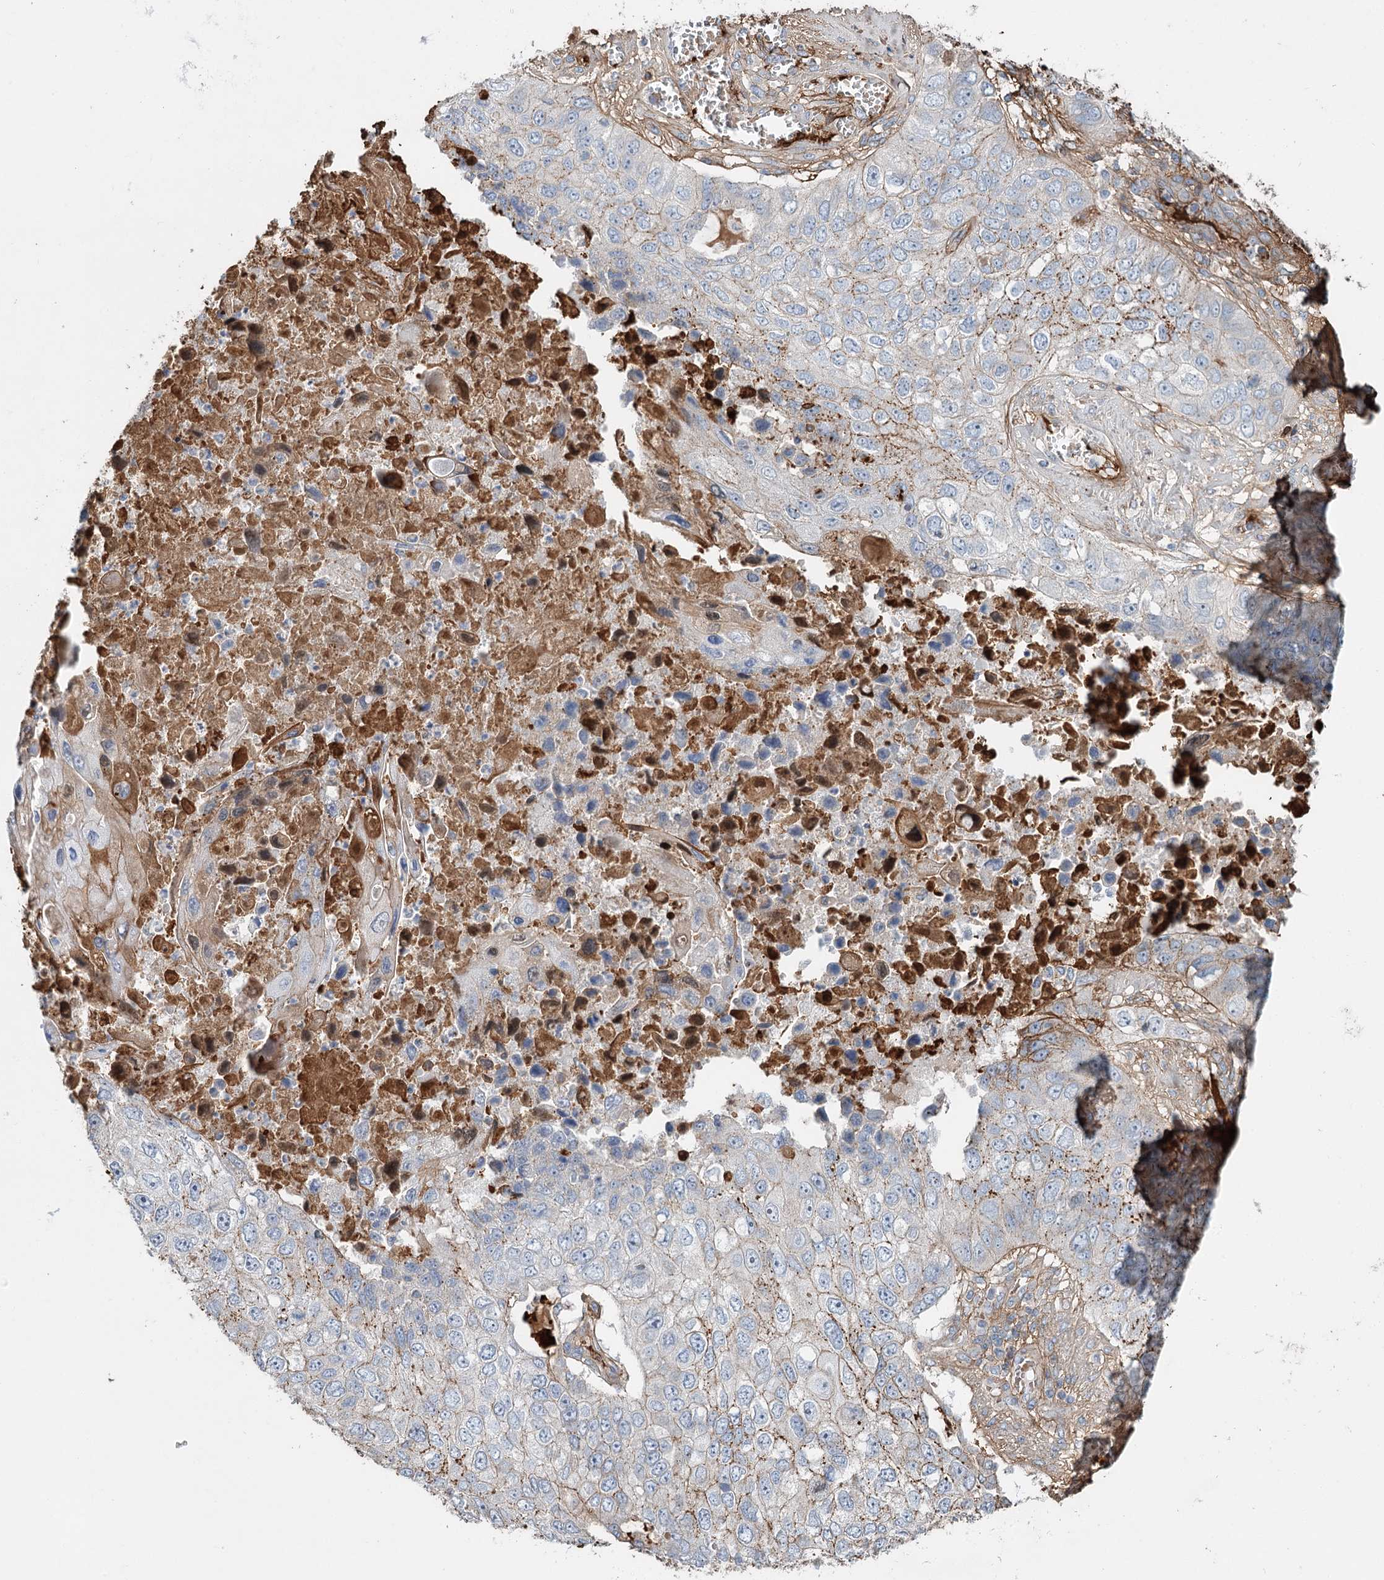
{"staining": {"intensity": "moderate", "quantity": "<25%", "location": "cytoplasmic/membranous"}, "tissue": "lung cancer", "cell_type": "Tumor cells", "image_type": "cancer", "snomed": [{"axis": "morphology", "description": "Squamous cell carcinoma, NOS"}, {"axis": "topography", "description": "Lung"}], "caption": "Moderate cytoplasmic/membranous positivity for a protein is appreciated in about <25% of tumor cells of lung cancer (squamous cell carcinoma) using IHC.", "gene": "ALKBH8", "patient": {"sex": "male", "age": 61}}